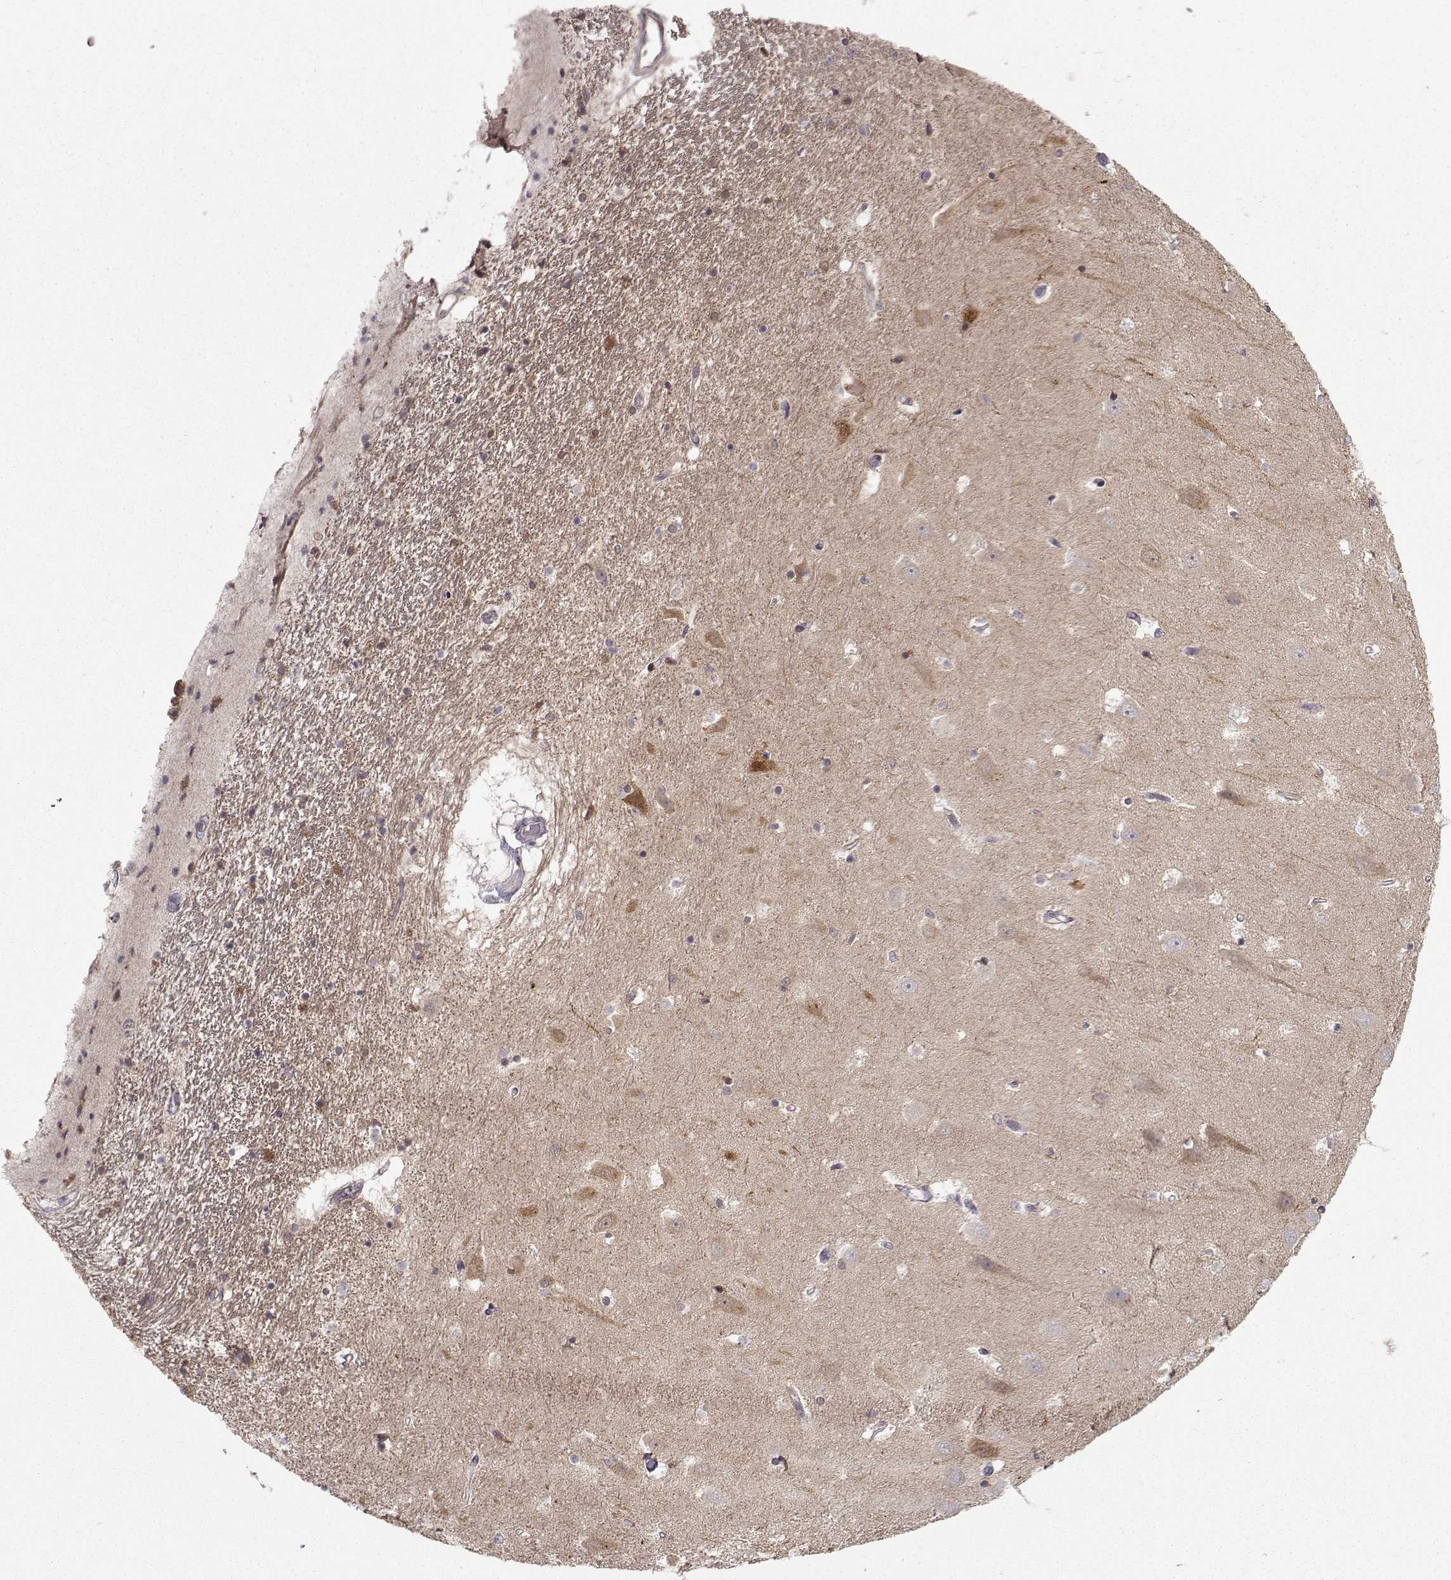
{"staining": {"intensity": "negative", "quantity": "none", "location": "none"}, "tissue": "hippocampus", "cell_type": "Glial cells", "image_type": "normal", "snomed": [{"axis": "morphology", "description": "Normal tissue, NOS"}, {"axis": "topography", "description": "Hippocampus"}], "caption": "IHC of unremarkable hippocampus demonstrates no positivity in glial cells. (DAB (3,3'-diaminobenzidine) IHC visualized using brightfield microscopy, high magnification).", "gene": "NECAB3", "patient": {"sex": "male", "age": 44}}